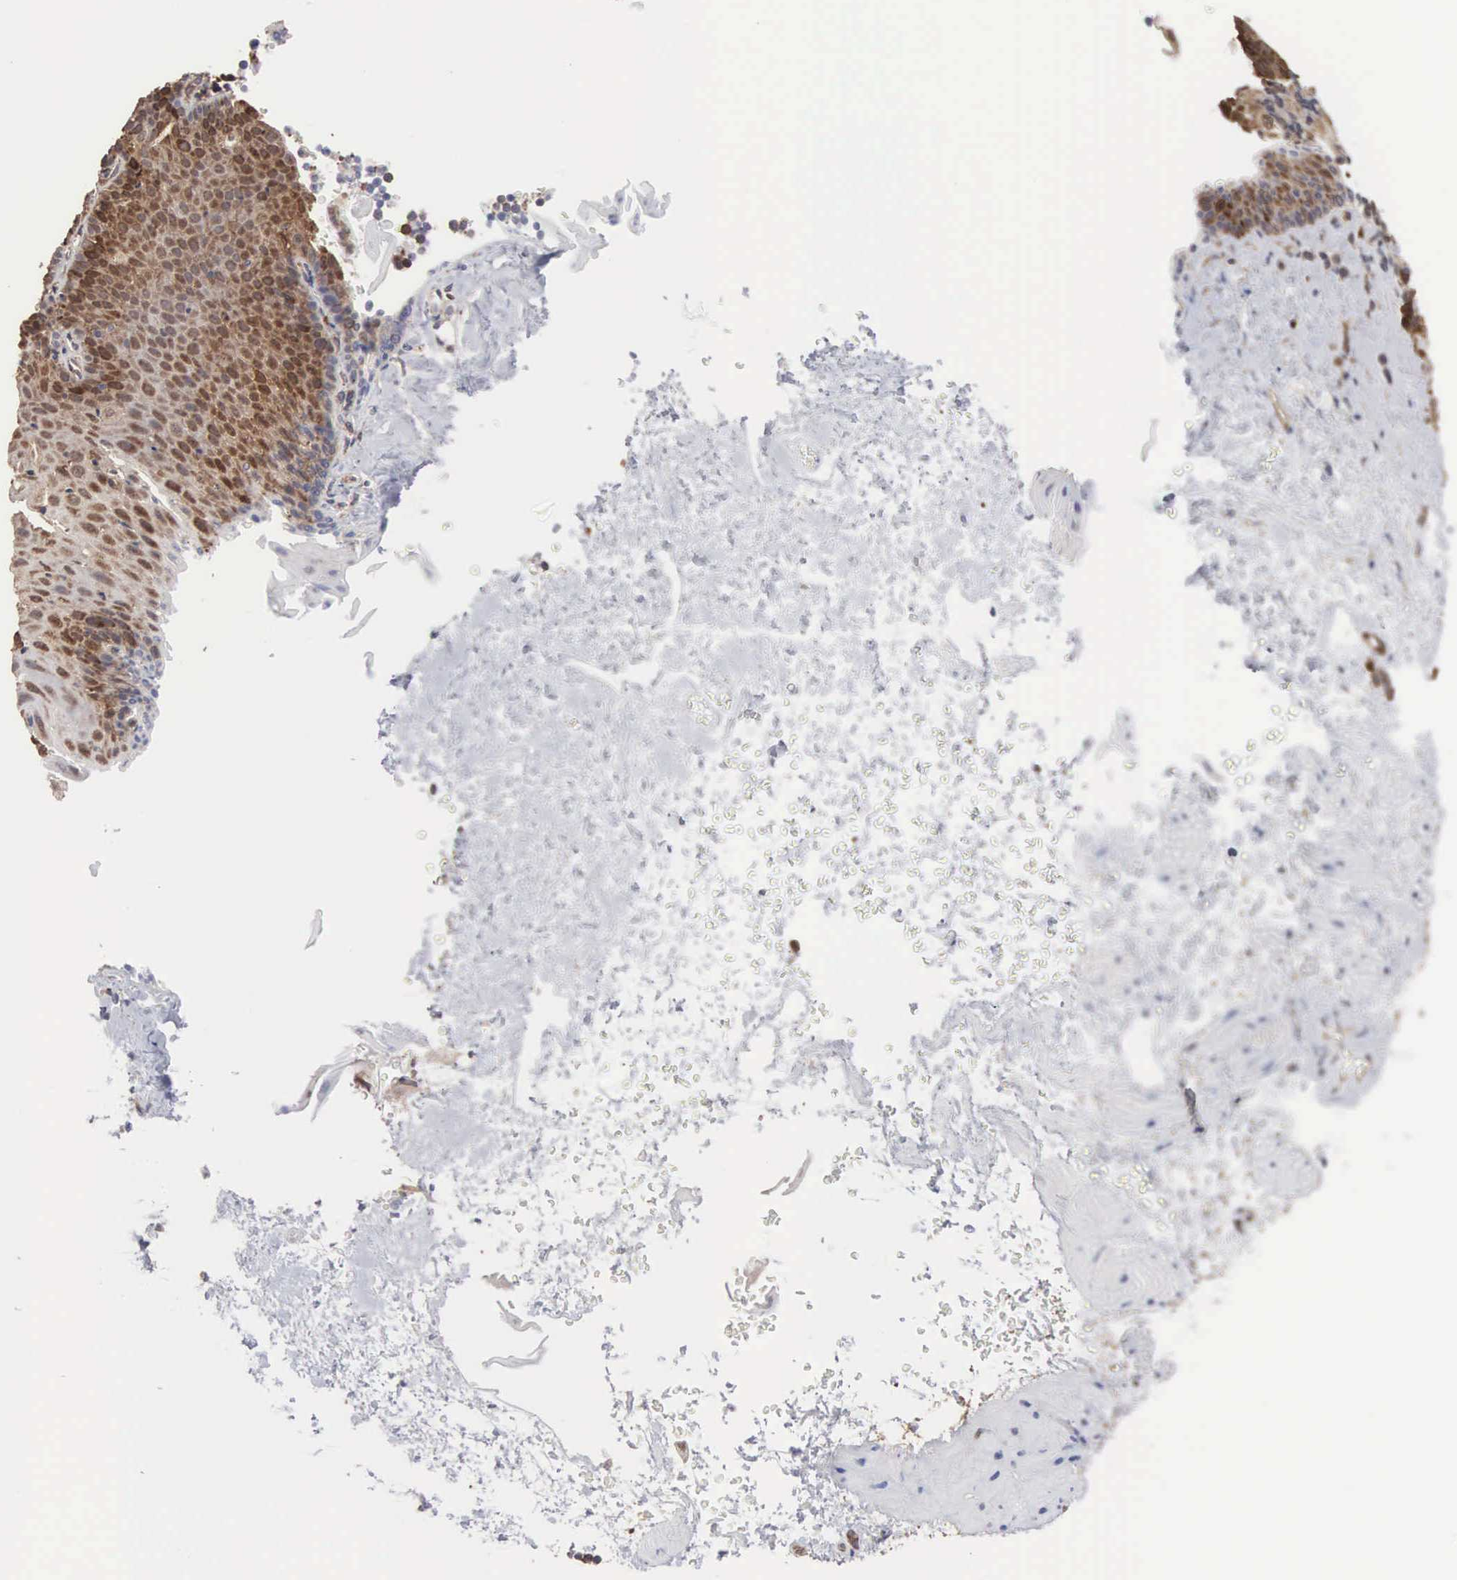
{"staining": {"intensity": "moderate", "quantity": "<25%", "location": "cytoplasmic/membranous"}, "tissue": "esophagus", "cell_type": "Squamous epithelial cells", "image_type": "normal", "snomed": [{"axis": "morphology", "description": "Normal tissue, NOS"}, {"axis": "topography", "description": "Esophagus"}], "caption": "Immunohistochemical staining of benign esophagus exhibits low levels of moderate cytoplasmic/membranous staining in approximately <25% of squamous epithelial cells.", "gene": "MTHFD1", "patient": {"sex": "female", "age": 61}}